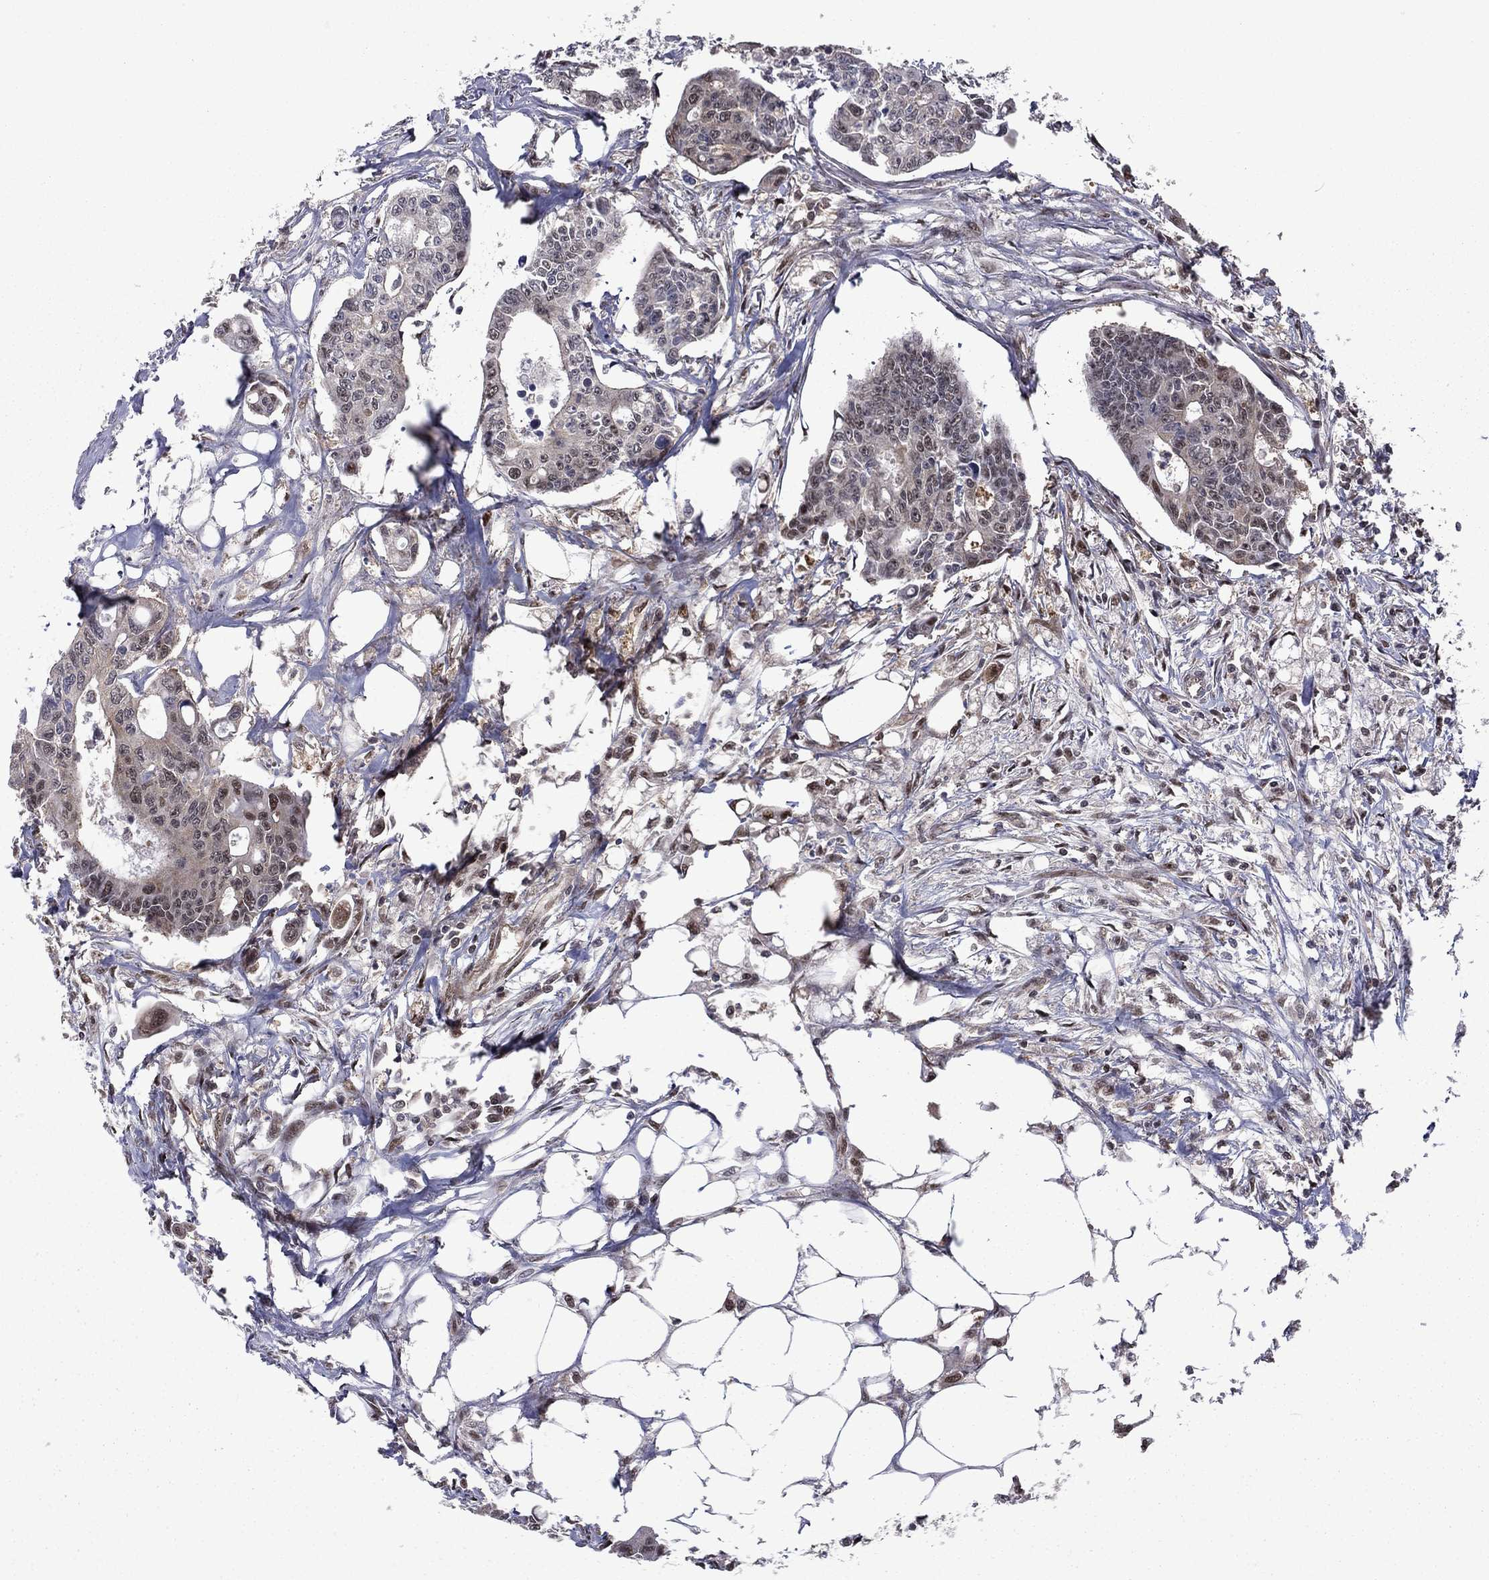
{"staining": {"intensity": "moderate", "quantity": "<25%", "location": "nuclear"}, "tissue": "colorectal cancer", "cell_type": "Tumor cells", "image_type": "cancer", "snomed": [{"axis": "morphology", "description": "Adenocarcinoma, NOS"}, {"axis": "topography", "description": "Colon"}], "caption": "Immunohistochemistry image of human colorectal cancer stained for a protein (brown), which reveals low levels of moderate nuclear positivity in about <25% of tumor cells.", "gene": "PSMD2", "patient": {"sex": "male", "age": 70}}